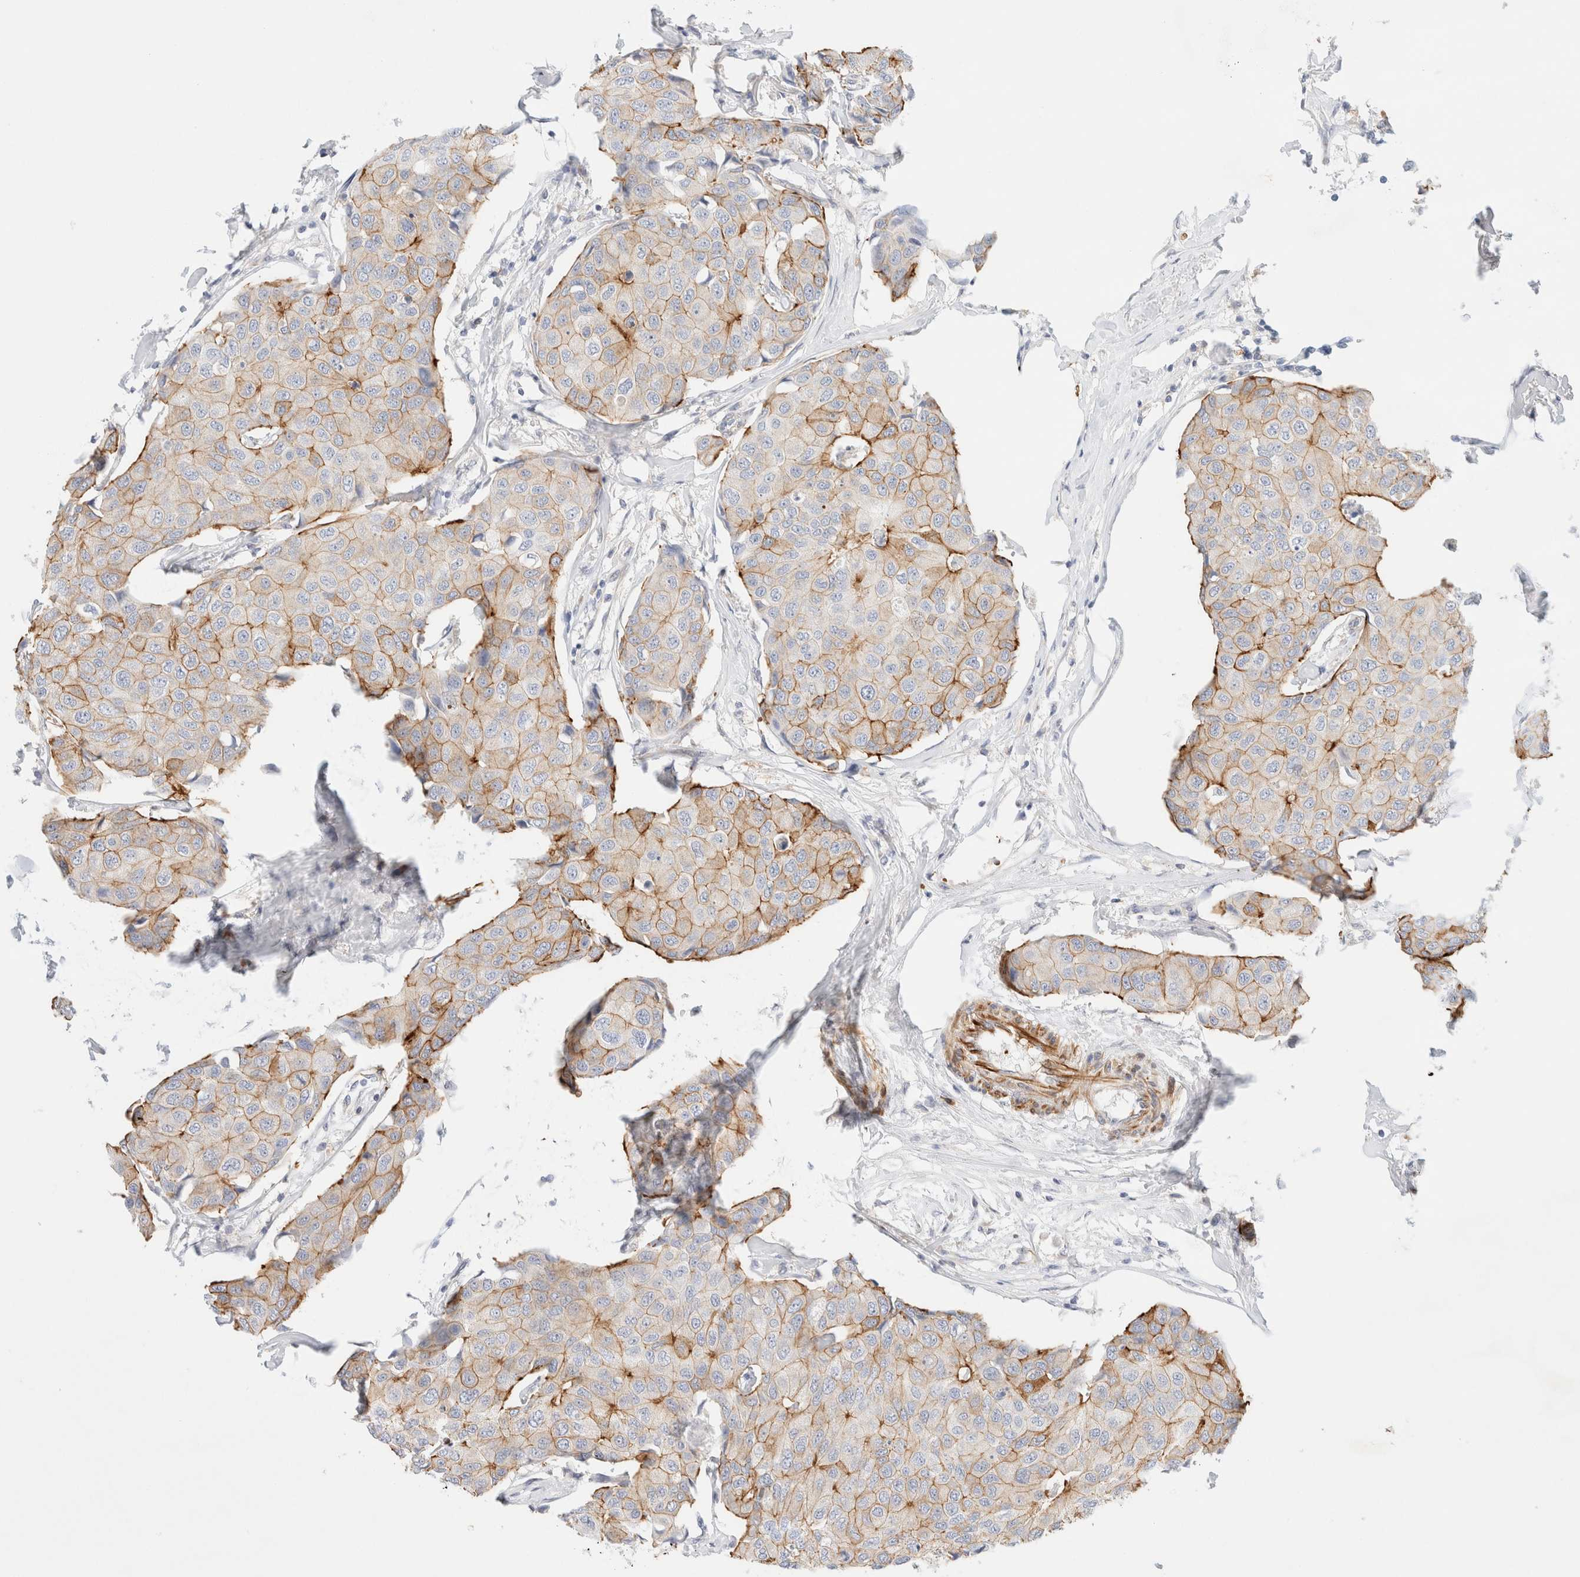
{"staining": {"intensity": "moderate", "quantity": "<25%", "location": "cytoplasmic/membranous"}, "tissue": "breast cancer", "cell_type": "Tumor cells", "image_type": "cancer", "snomed": [{"axis": "morphology", "description": "Duct carcinoma"}, {"axis": "topography", "description": "Breast"}], "caption": "Immunohistochemistry (DAB) staining of human breast infiltrating ductal carcinoma reveals moderate cytoplasmic/membranous protein staining in approximately <25% of tumor cells.", "gene": "SLC25A48", "patient": {"sex": "female", "age": 80}}